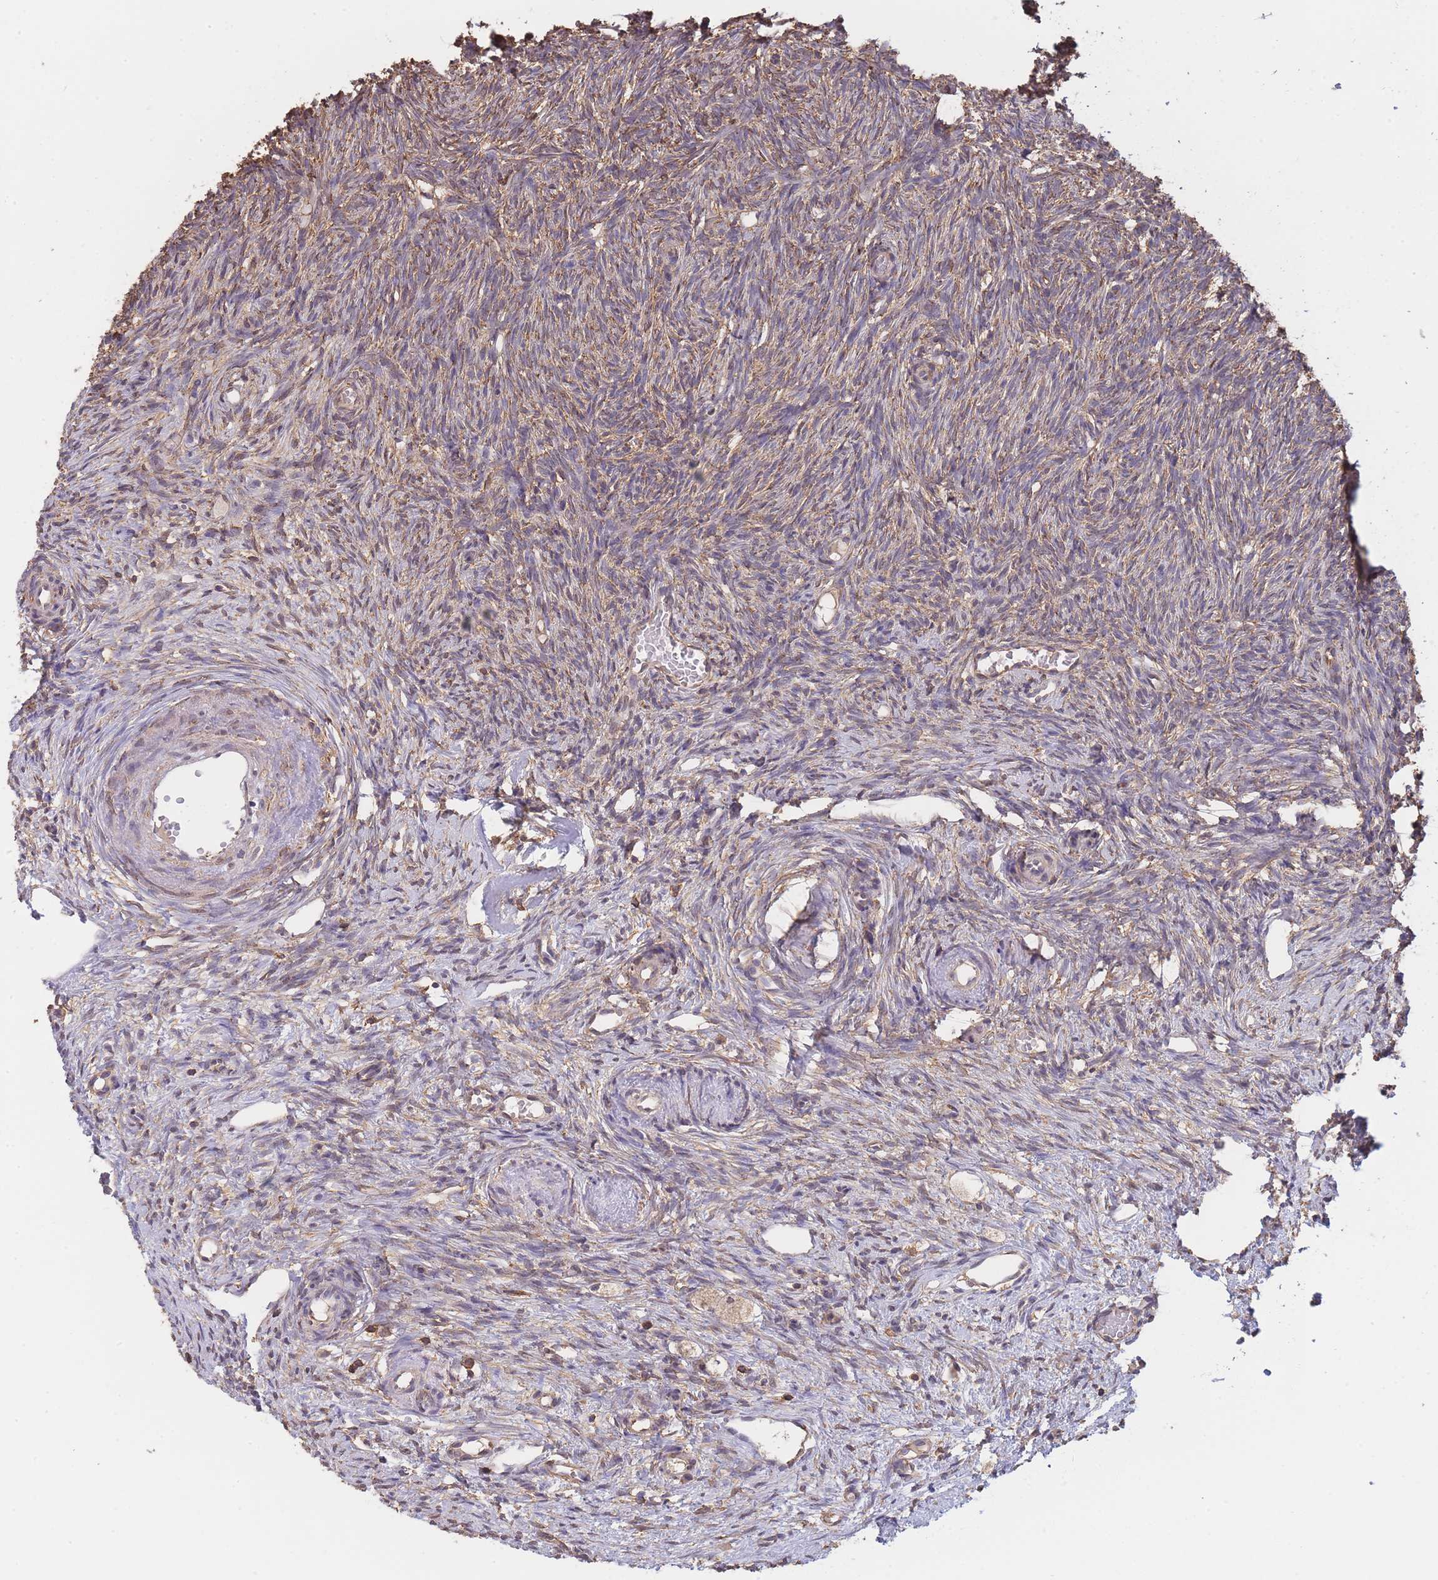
{"staining": {"intensity": "weak", "quantity": "25%-75%", "location": "cytoplasmic/membranous"}, "tissue": "ovary", "cell_type": "Ovarian stroma cells", "image_type": "normal", "snomed": [{"axis": "morphology", "description": "Normal tissue, NOS"}, {"axis": "topography", "description": "Ovary"}], "caption": "Approximately 25%-75% of ovarian stroma cells in normal ovary reveal weak cytoplasmic/membranous protein staining as visualized by brown immunohistochemical staining.", "gene": "METRN", "patient": {"sex": "female", "age": 51}}